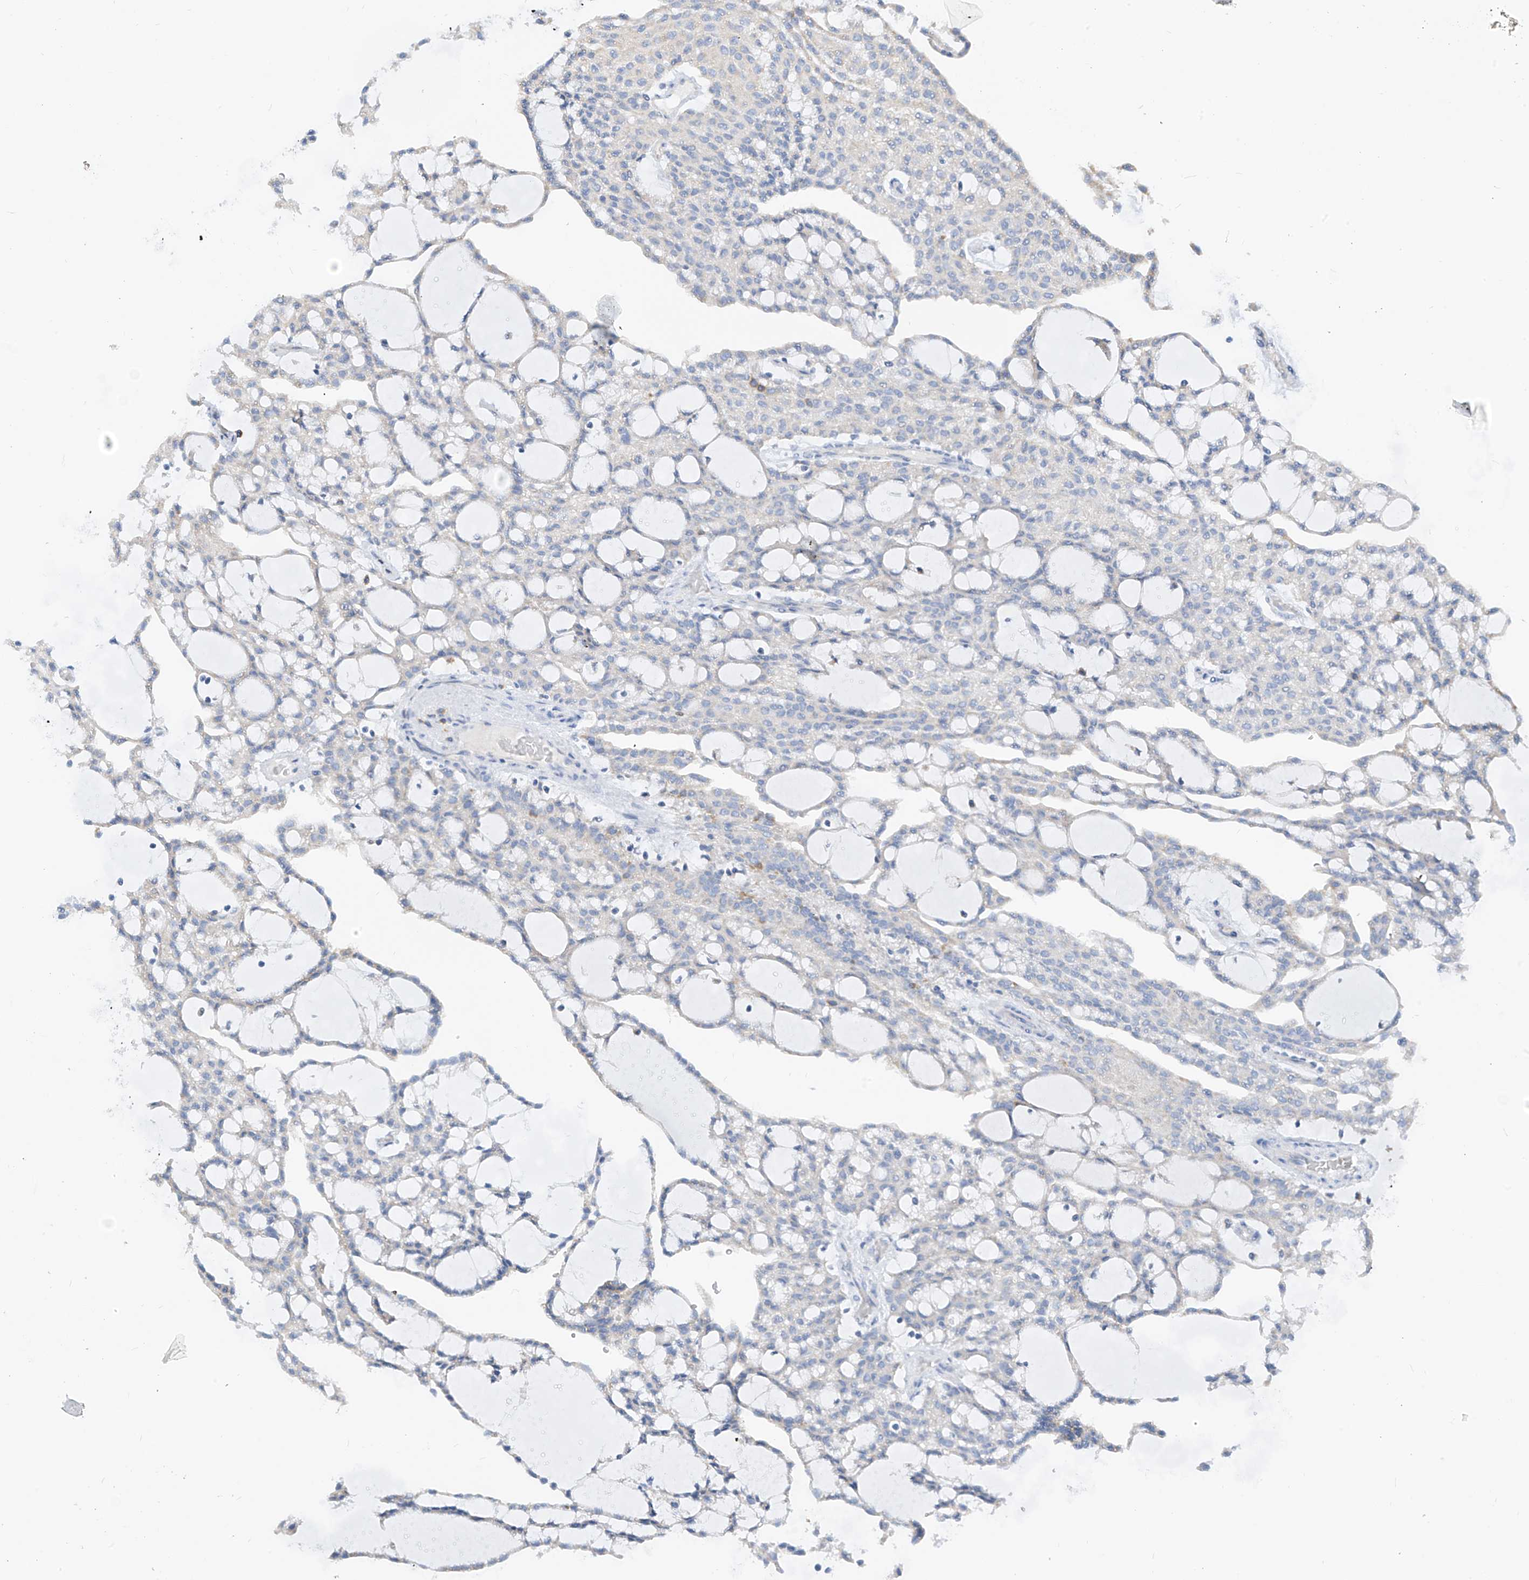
{"staining": {"intensity": "negative", "quantity": "none", "location": "none"}, "tissue": "renal cancer", "cell_type": "Tumor cells", "image_type": "cancer", "snomed": [{"axis": "morphology", "description": "Adenocarcinoma, NOS"}, {"axis": "topography", "description": "Kidney"}], "caption": "Immunohistochemistry (IHC) of adenocarcinoma (renal) demonstrates no expression in tumor cells. (DAB IHC with hematoxylin counter stain).", "gene": "ZNF404", "patient": {"sex": "male", "age": 63}}